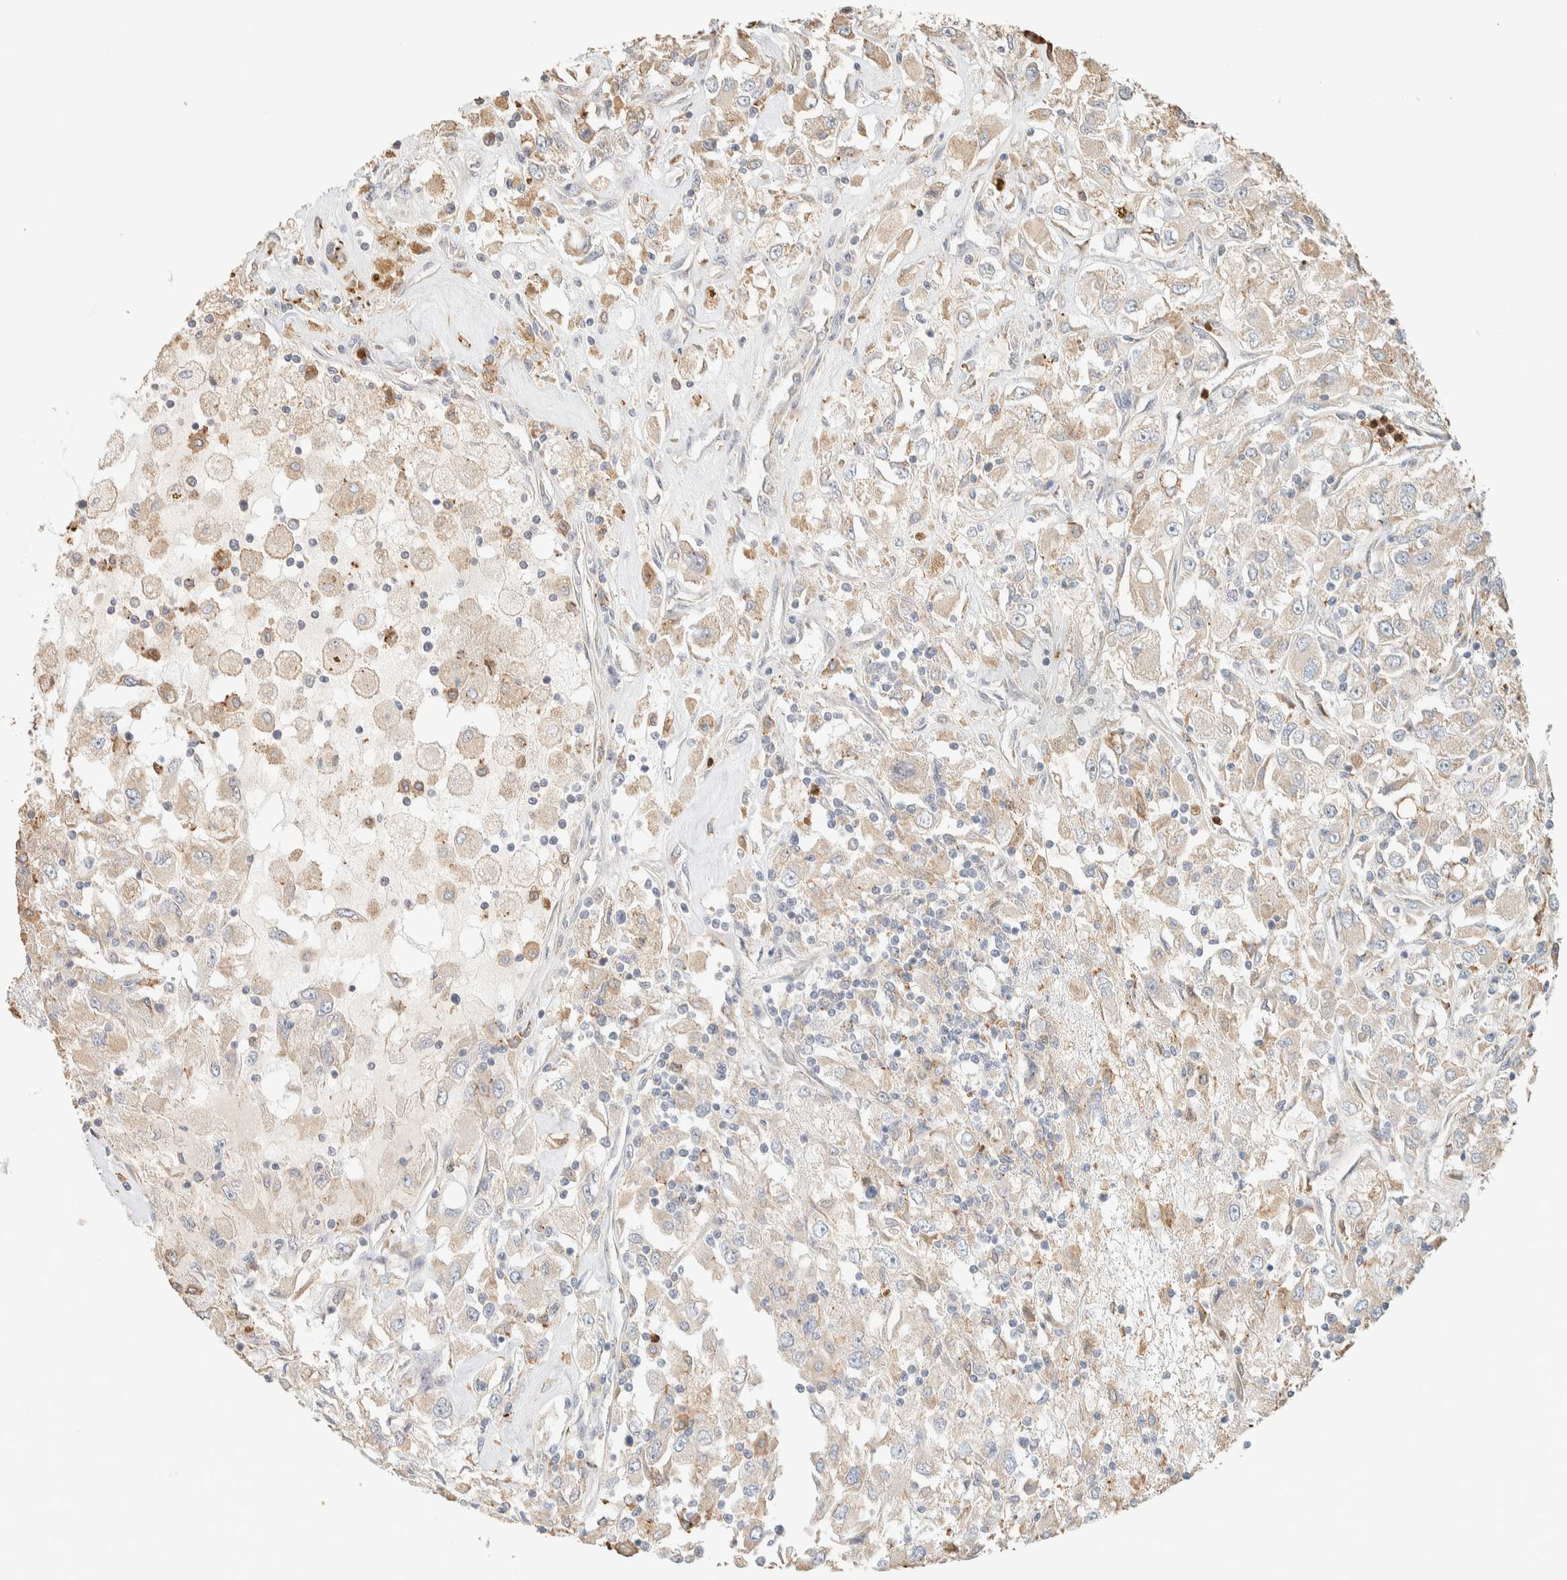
{"staining": {"intensity": "weak", "quantity": "<25%", "location": "cytoplasmic/membranous"}, "tissue": "renal cancer", "cell_type": "Tumor cells", "image_type": "cancer", "snomed": [{"axis": "morphology", "description": "Adenocarcinoma, NOS"}, {"axis": "topography", "description": "Kidney"}], "caption": "Immunohistochemistry (IHC) photomicrograph of neoplastic tissue: human renal cancer (adenocarcinoma) stained with DAB shows no significant protein staining in tumor cells.", "gene": "TTC3", "patient": {"sex": "female", "age": 52}}